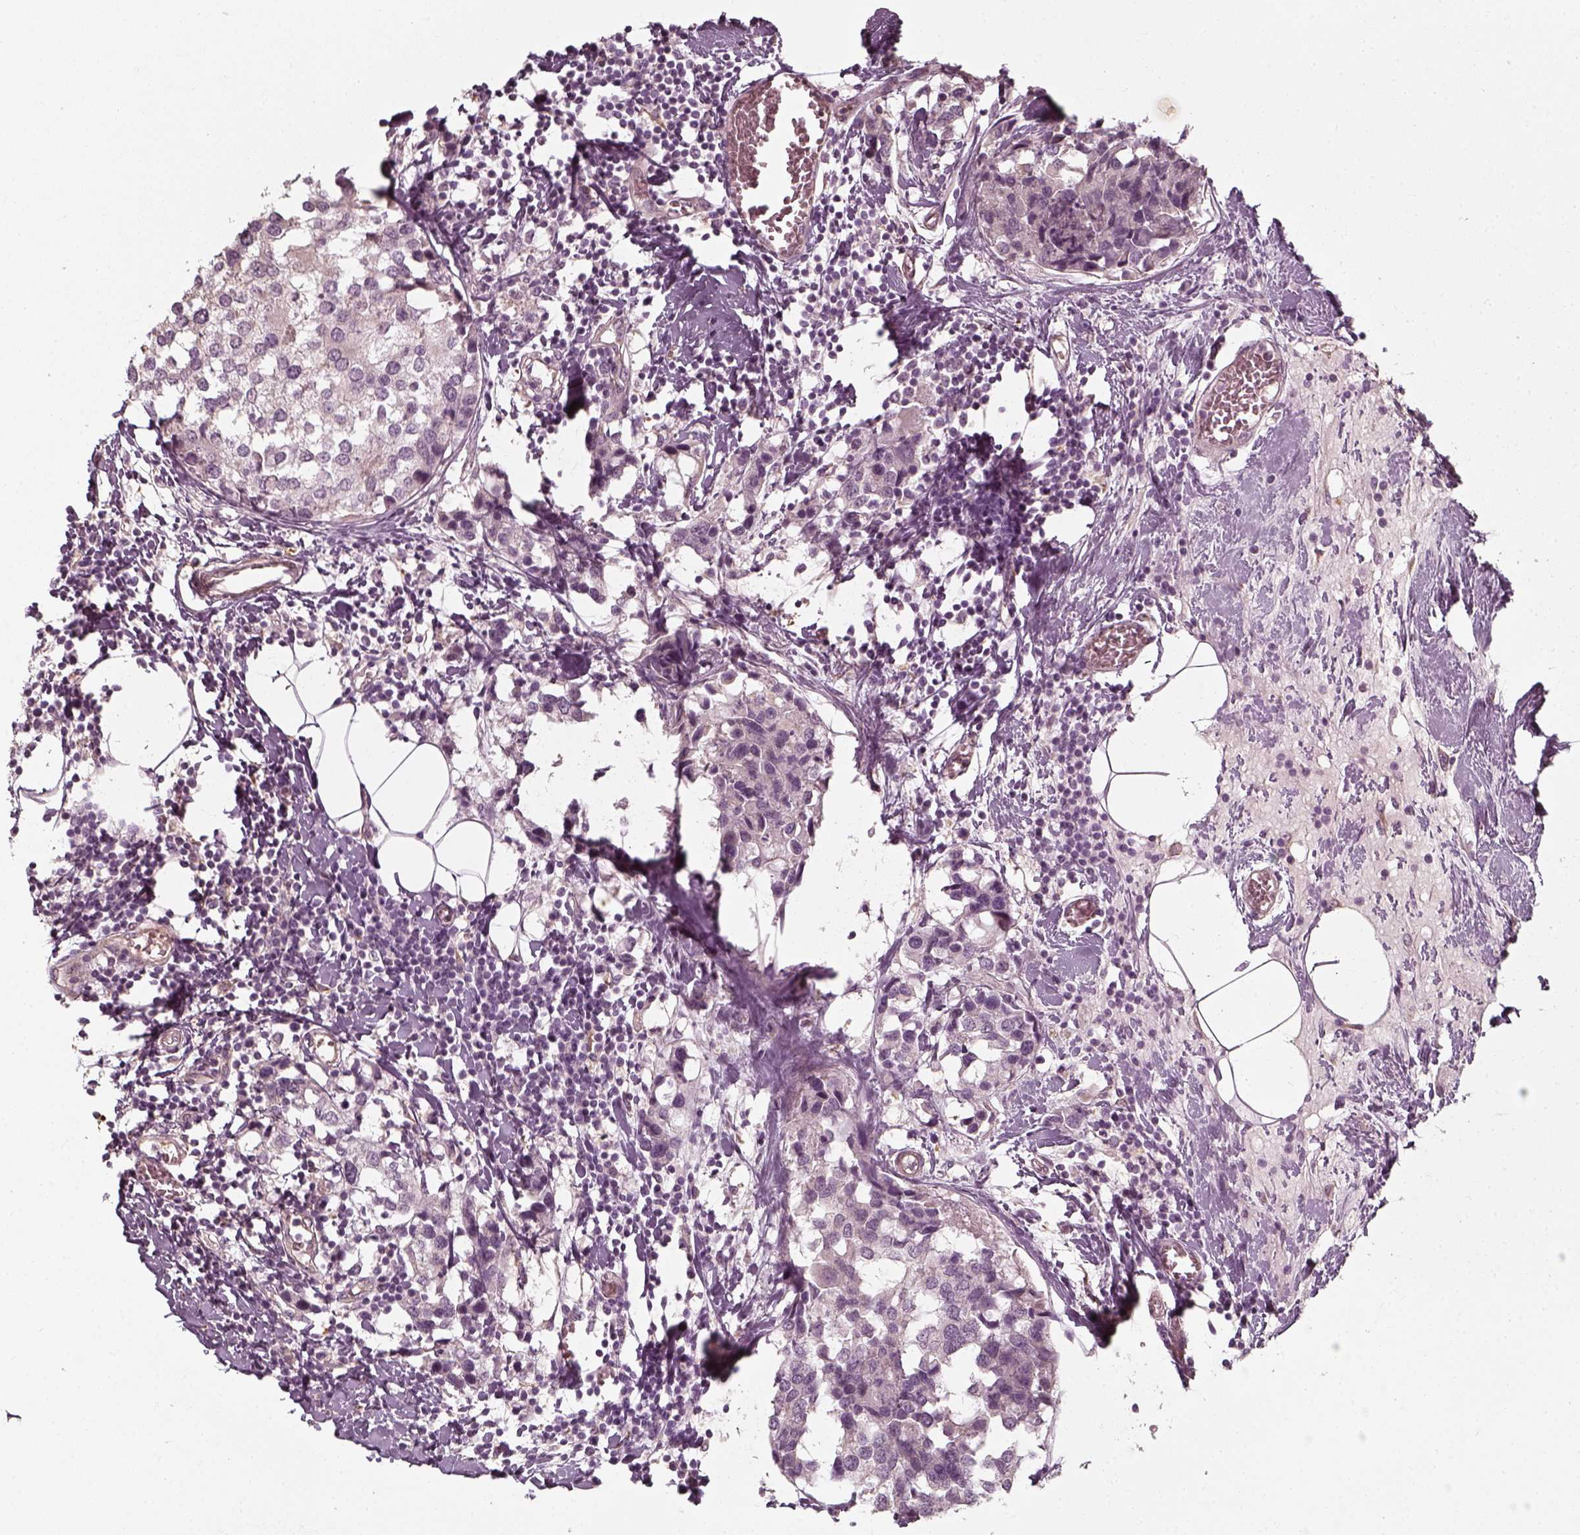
{"staining": {"intensity": "negative", "quantity": "none", "location": "none"}, "tissue": "breast cancer", "cell_type": "Tumor cells", "image_type": "cancer", "snomed": [{"axis": "morphology", "description": "Lobular carcinoma"}, {"axis": "topography", "description": "Breast"}], "caption": "Breast cancer (lobular carcinoma) was stained to show a protein in brown. There is no significant positivity in tumor cells.", "gene": "LAMB2", "patient": {"sex": "female", "age": 59}}